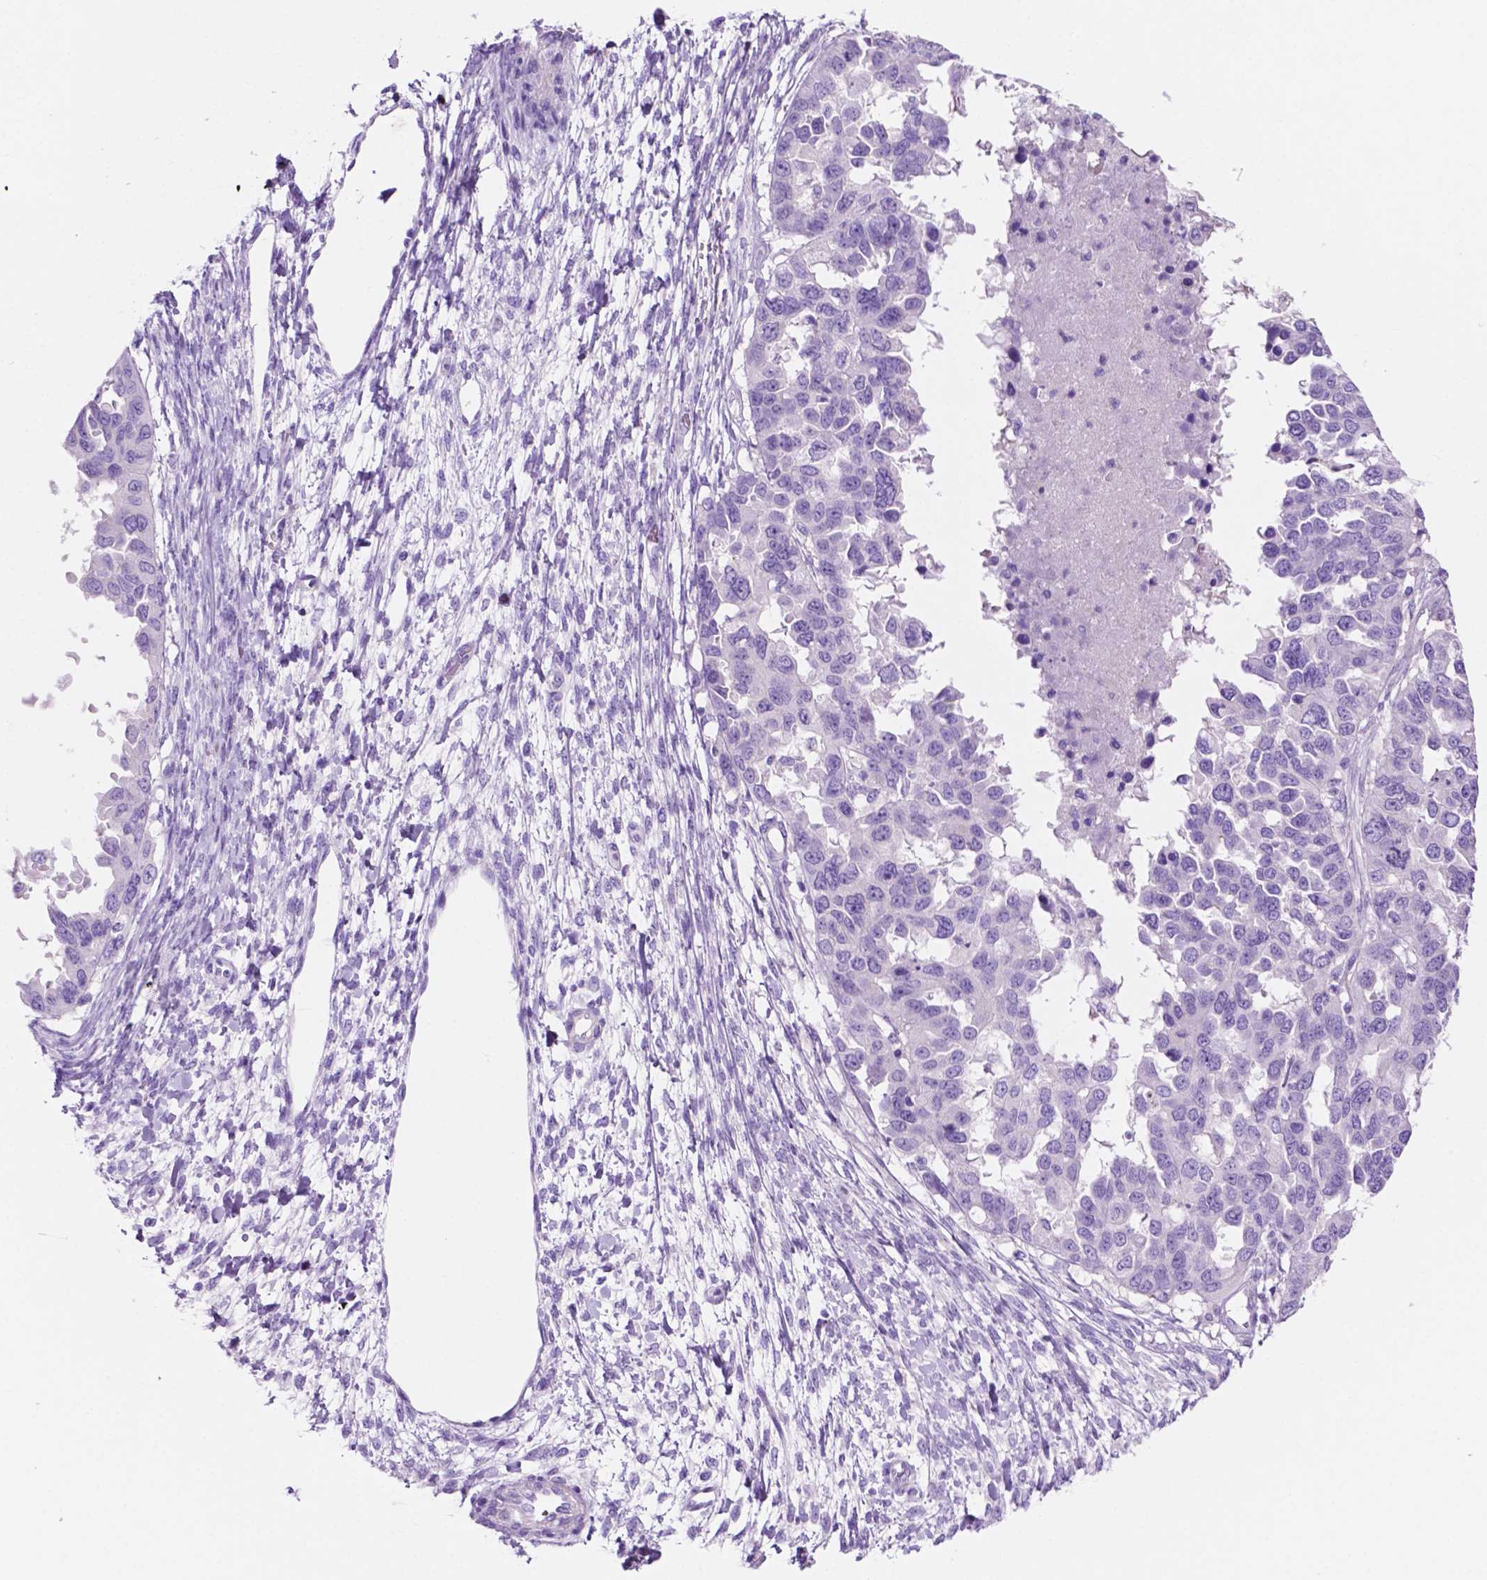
{"staining": {"intensity": "negative", "quantity": "none", "location": "none"}, "tissue": "ovarian cancer", "cell_type": "Tumor cells", "image_type": "cancer", "snomed": [{"axis": "morphology", "description": "Cystadenocarcinoma, serous, NOS"}, {"axis": "topography", "description": "Ovary"}], "caption": "IHC image of human ovarian serous cystadenocarcinoma stained for a protein (brown), which demonstrates no staining in tumor cells.", "gene": "IGFN1", "patient": {"sex": "female", "age": 53}}